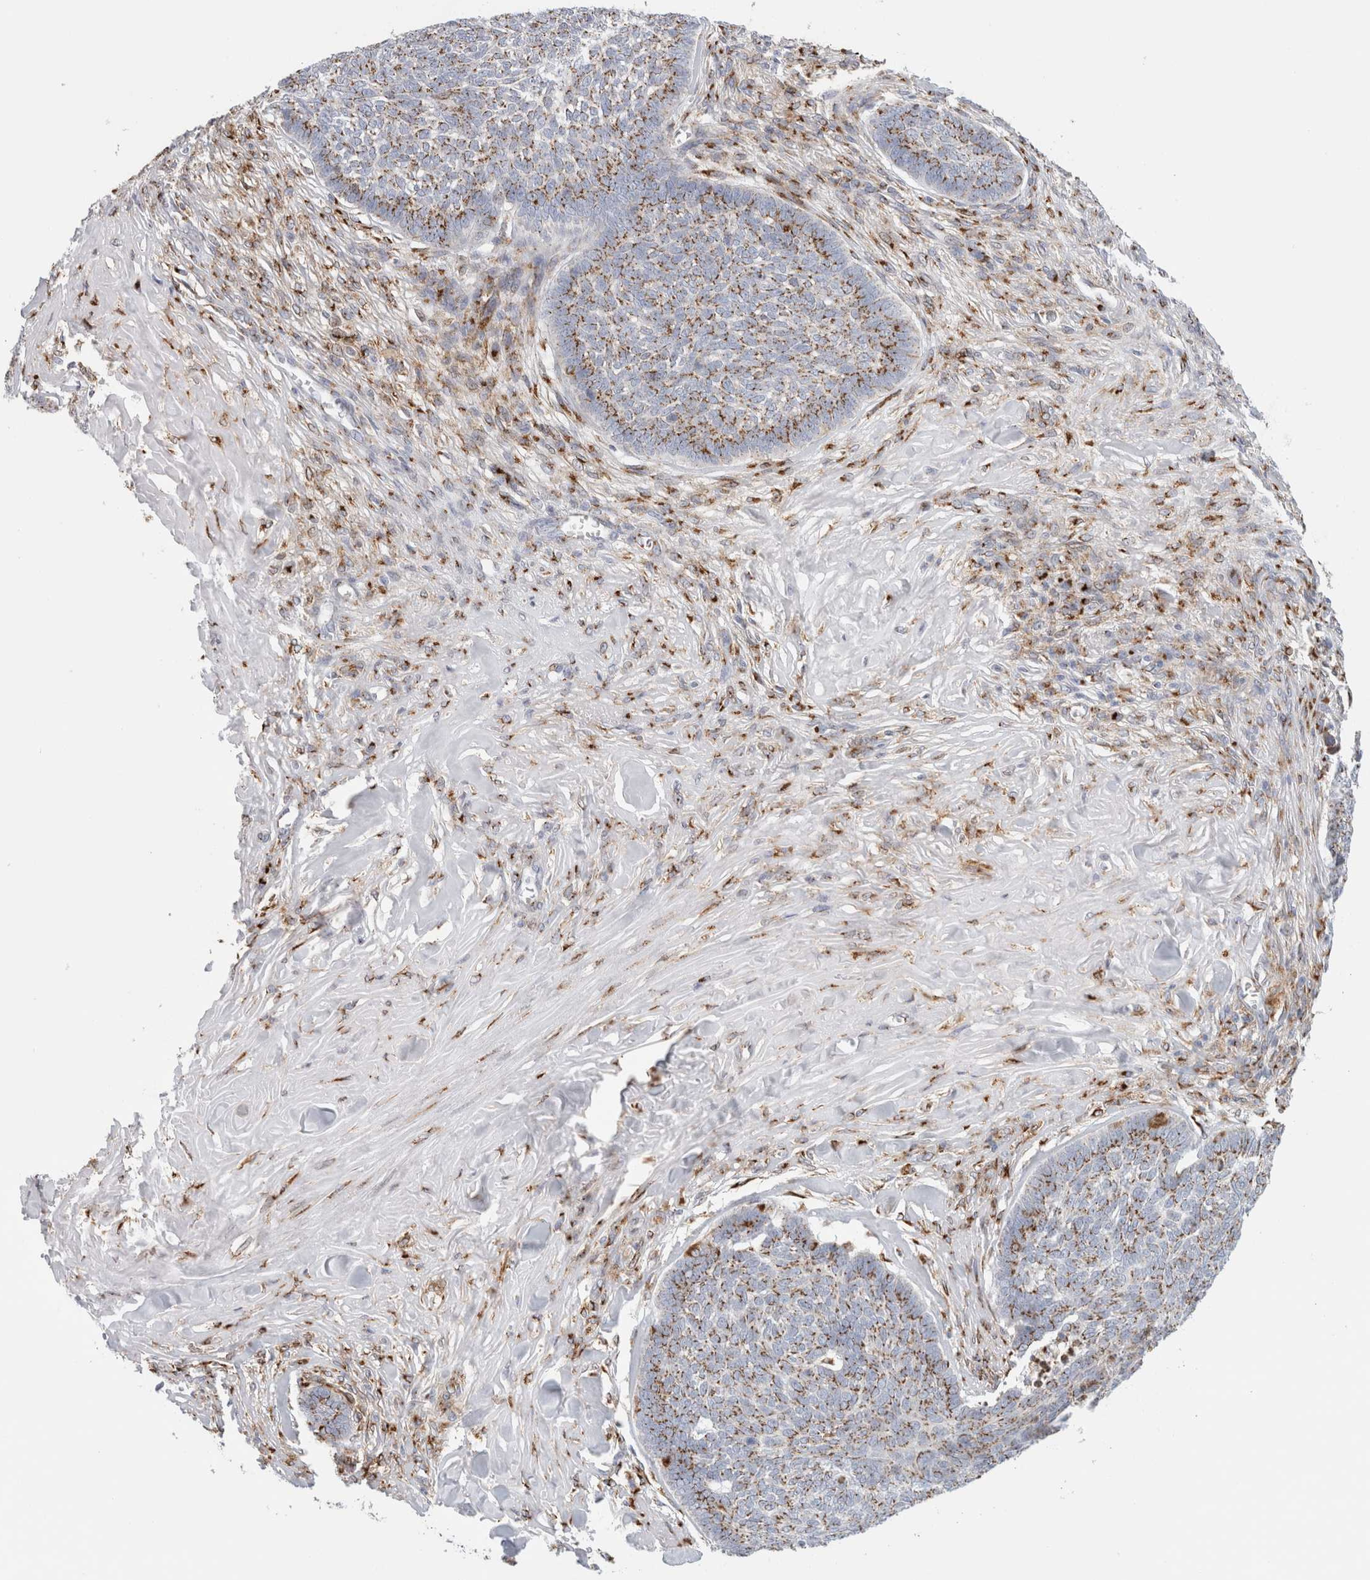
{"staining": {"intensity": "moderate", "quantity": ">75%", "location": "cytoplasmic/membranous"}, "tissue": "skin cancer", "cell_type": "Tumor cells", "image_type": "cancer", "snomed": [{"axis": "morphology", "description": "Basal cell carcinoma"}, {"axis": "topography", "description": "Skin"}], "caption": "Immunohistochemical staining of human skin cancer (basal cell carcinoma) exhibits medium levels of moderate cytoplasmic/membranous protein staining in approximately >75% of tumor cells.", "gene": "MCFD2", "patient": {"sex": "male", "age": 84}}